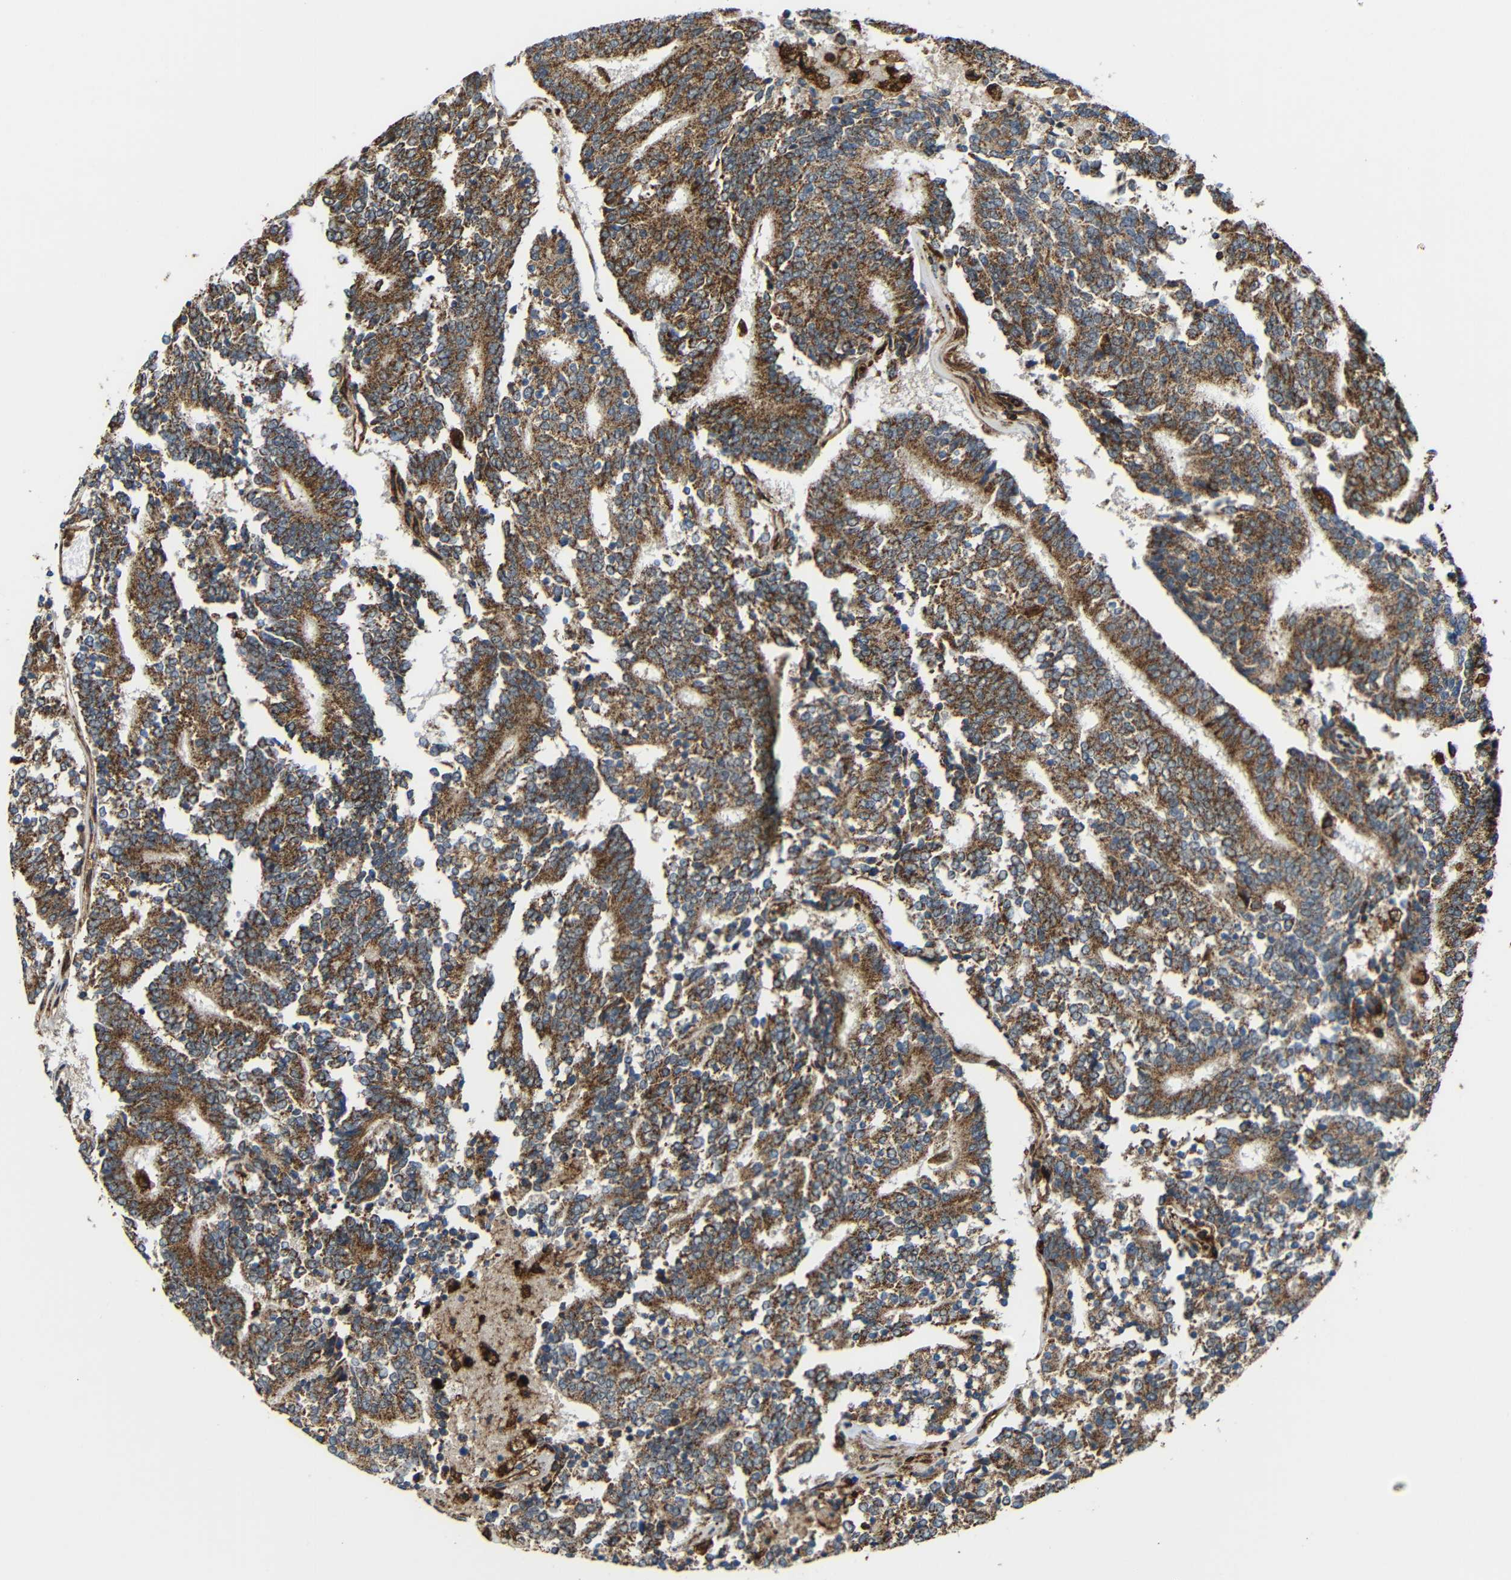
{"staining": {"intensity": "moderate", "quantity": ">75%", "location": "cytoplasmic/membranous"}, "tissue": "prostate cancer", "cell_type": "Tumor cells", "image_type": "cancer", "snomed": [{"axis": "morphology", "description": "Normal tissue, NOS"}, {"axis": "morphology", "description": "Adenocarcinoma, High grade"}, {"axis": "topography", "description": "Prostate"}, {"axis": "topography", "description": "Seminal veicle"}], "caption": "Immunohistochemical staining of human prostate cancer (high-grade adenocarcinoma) shows medium levels of moderate cytoplasmic/membranous expression in about >75% of tumor cells.", "gene": "C1GALT1", "patient": {"sex": "male", "age": 55}}